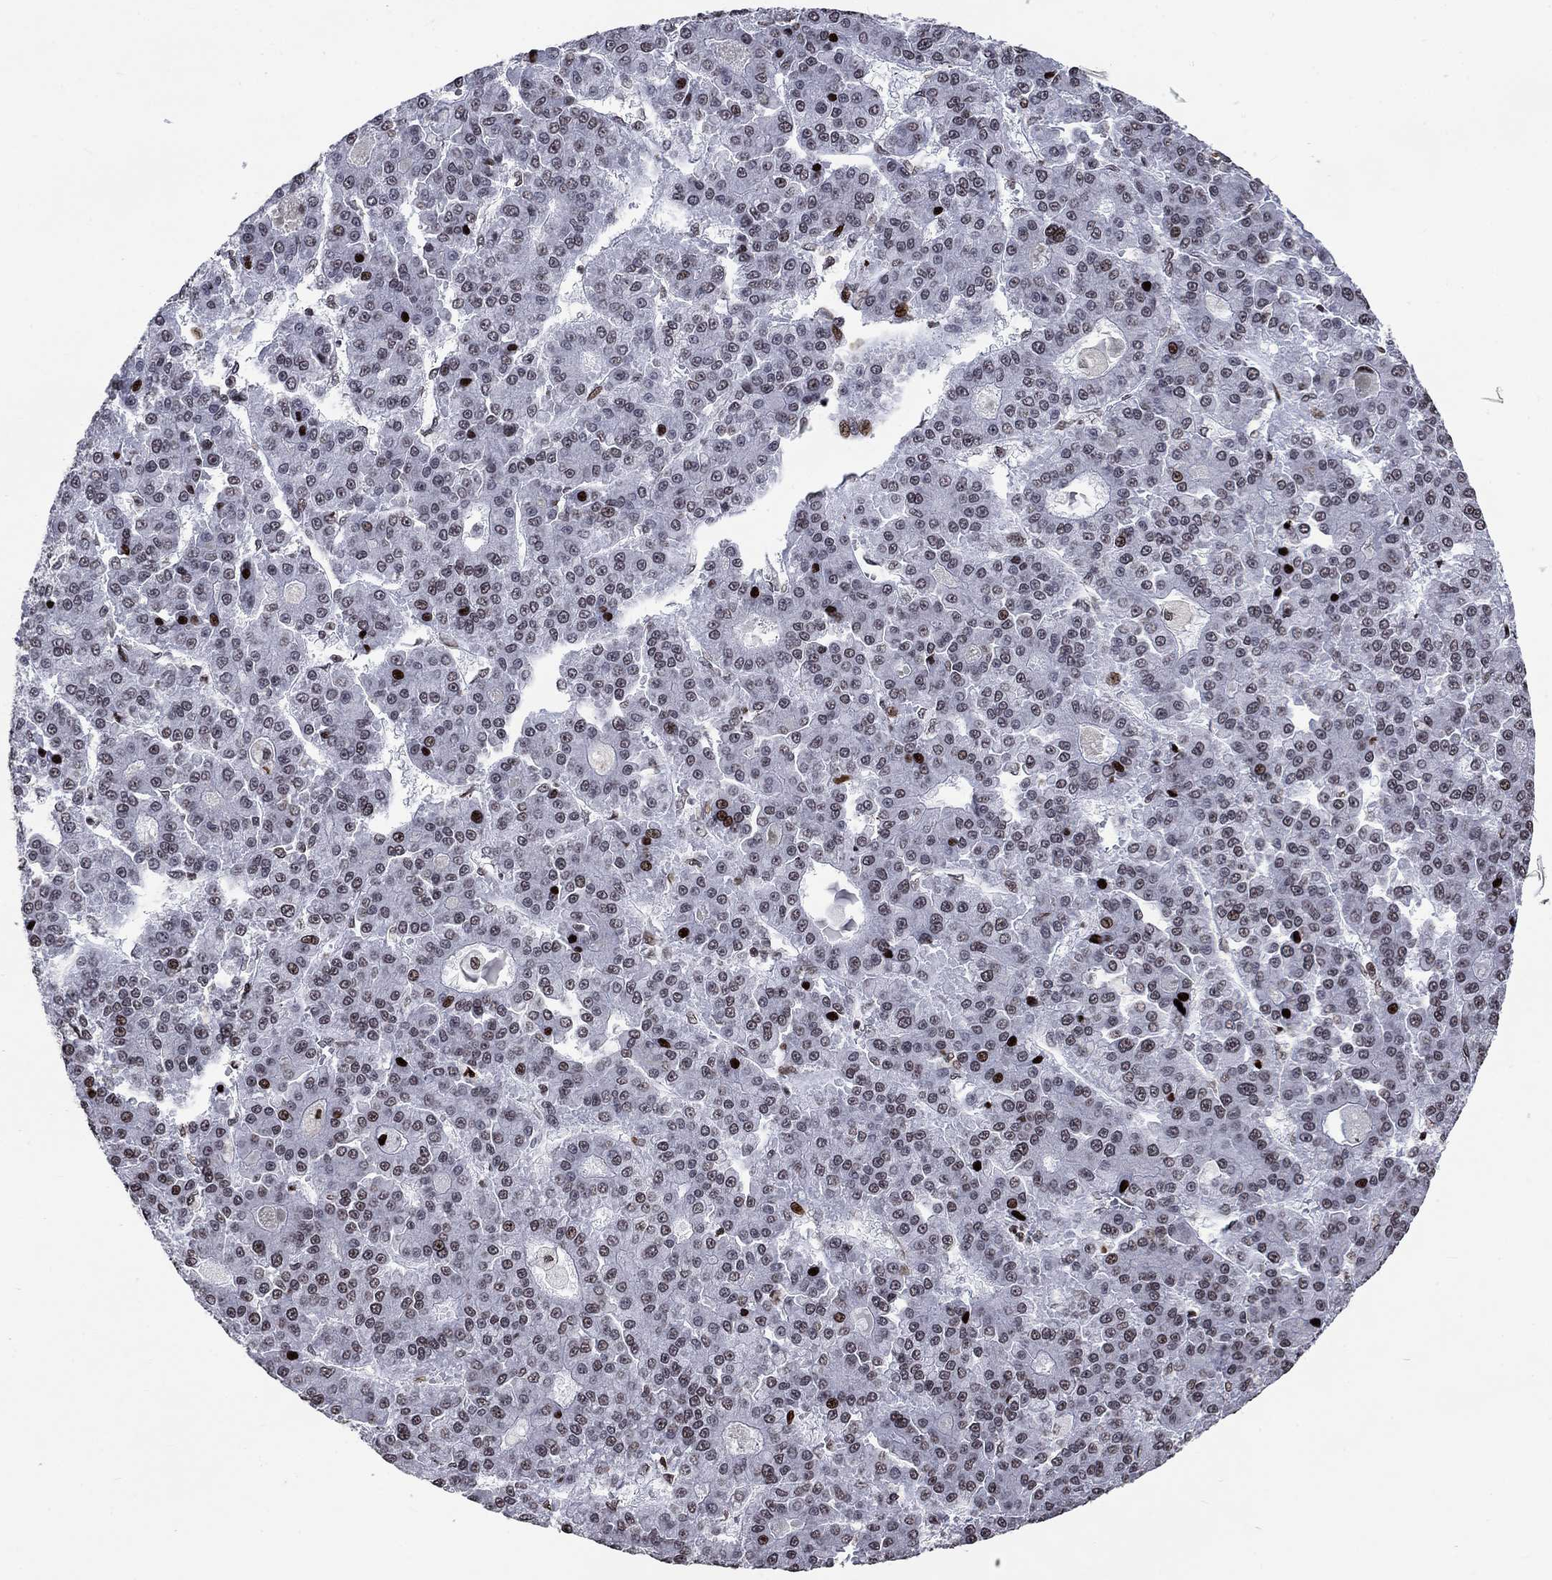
{"staining": {"intensity": "moderate", "quantity": "<25%", "location": "nuclear"}, "tissue": "liver cancer", "cell_type": "Tumor cells", "image_type": "cancer", "snomed": [{"axis": "morphology", "description": "Carcinoma, Hepatocellular, NOS"}, {"axis": "topography", "description": "Liver"}], "caption": "DAB immunohistochemical staining of liver cancer (hepatocellular carcinoma) demonstrates moderate nuclear protein staining in approximately <25% of tumor cells. The protein of interest is shown in brown color, while the nuclei are stained blue.", "gene": "SRSF3", "patient": {"sex": "male", "age": 70}}